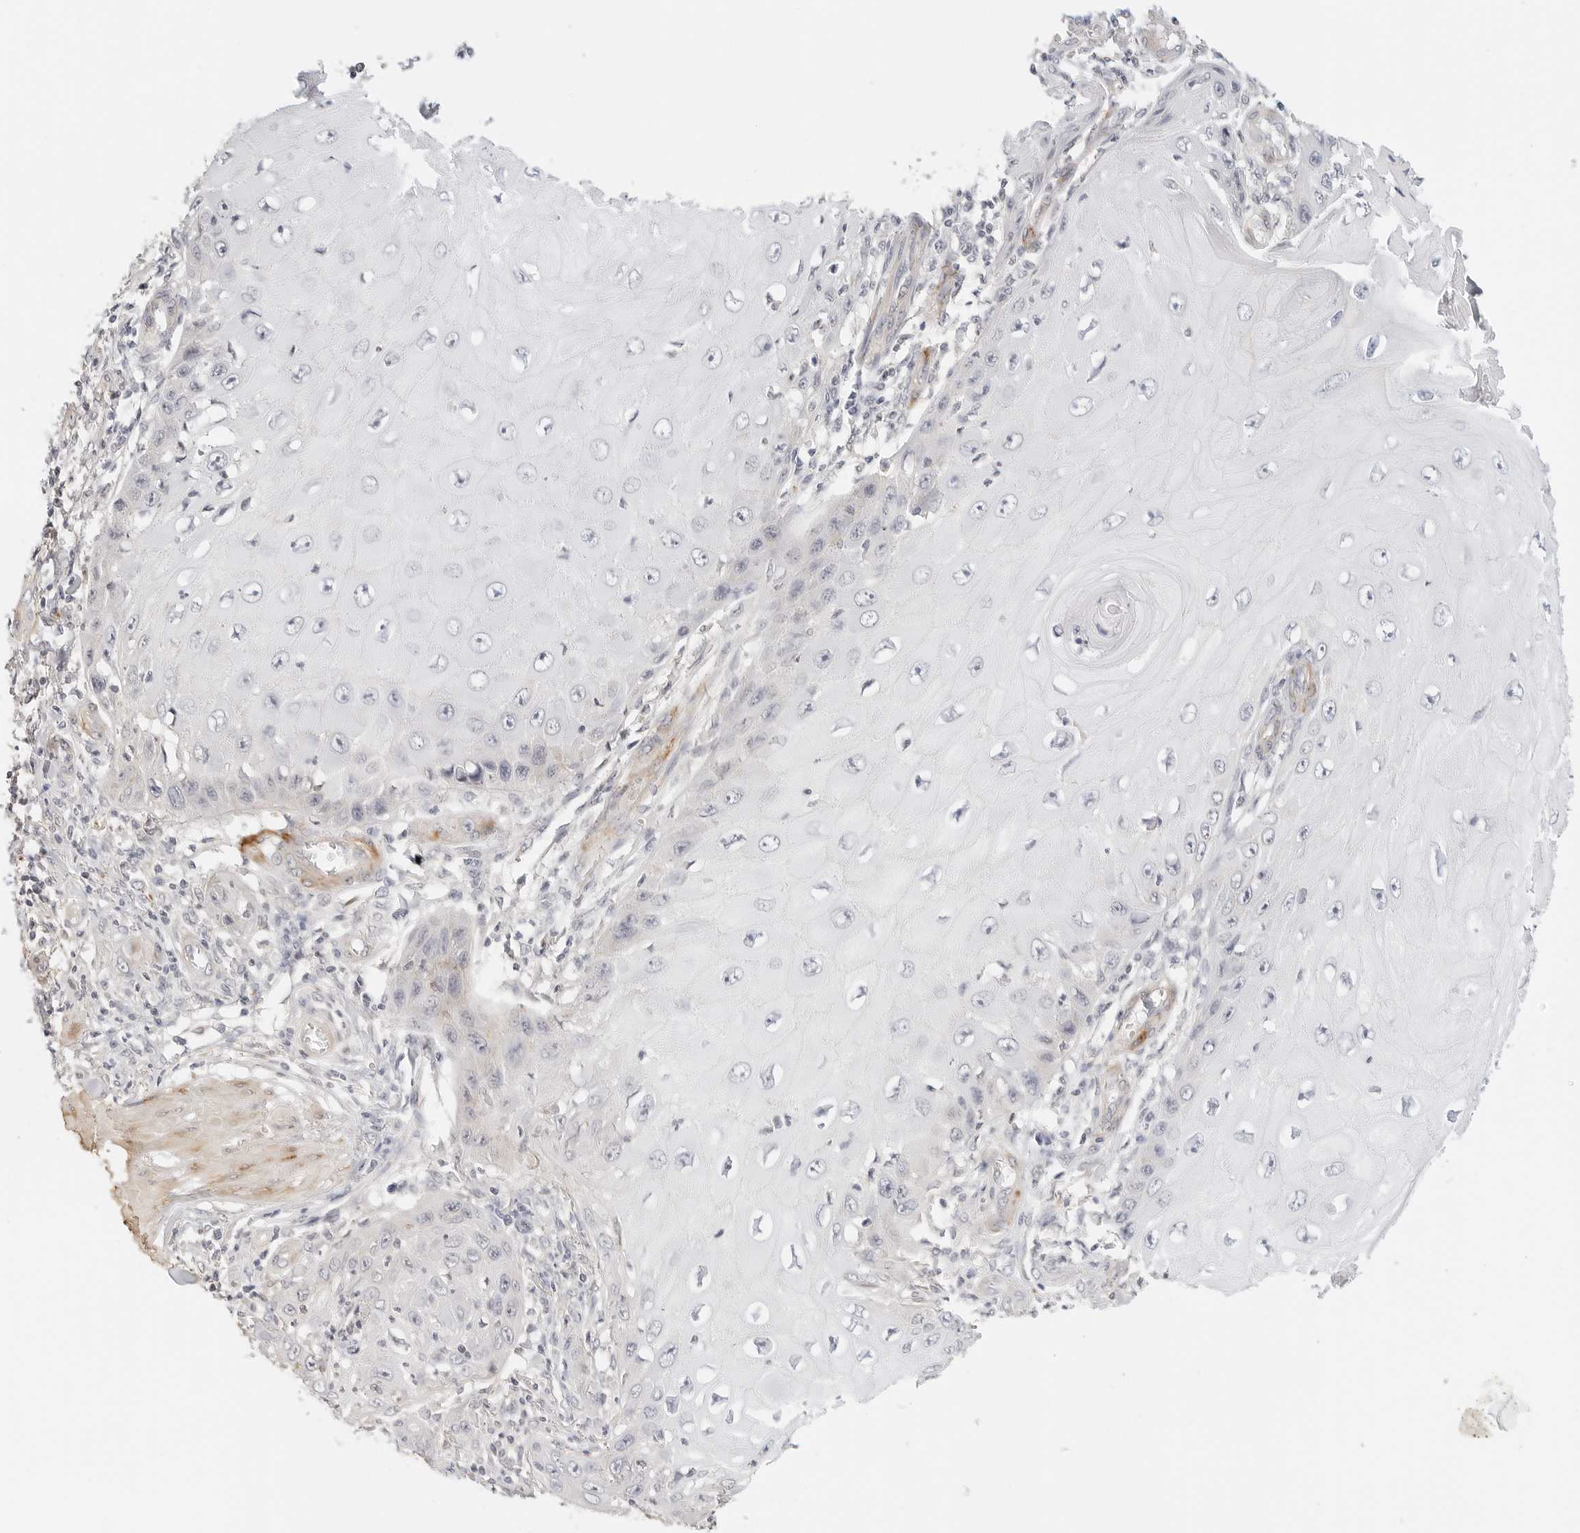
{"staining": {"intensity": "negative", "quantity": "none", "location": "none"}, "tissue": "skin cancer", "cell_type": "Tumor cells", "image_type": "cancer", "snomed": [{"axis": "morphology", "description": "Squamous cell carcinoma, NOS"}, {"axis": "topography", "description": "Skin"}], "caption": "This is a histopathology image of immunohistochemistry staining of skin cancer (squamous cell carcinoma), which shows no expression in tumor cells. Nuclei are stained in blue.", "gene": "PCDH19", "patient": {"sex": "female", "age": 73}}